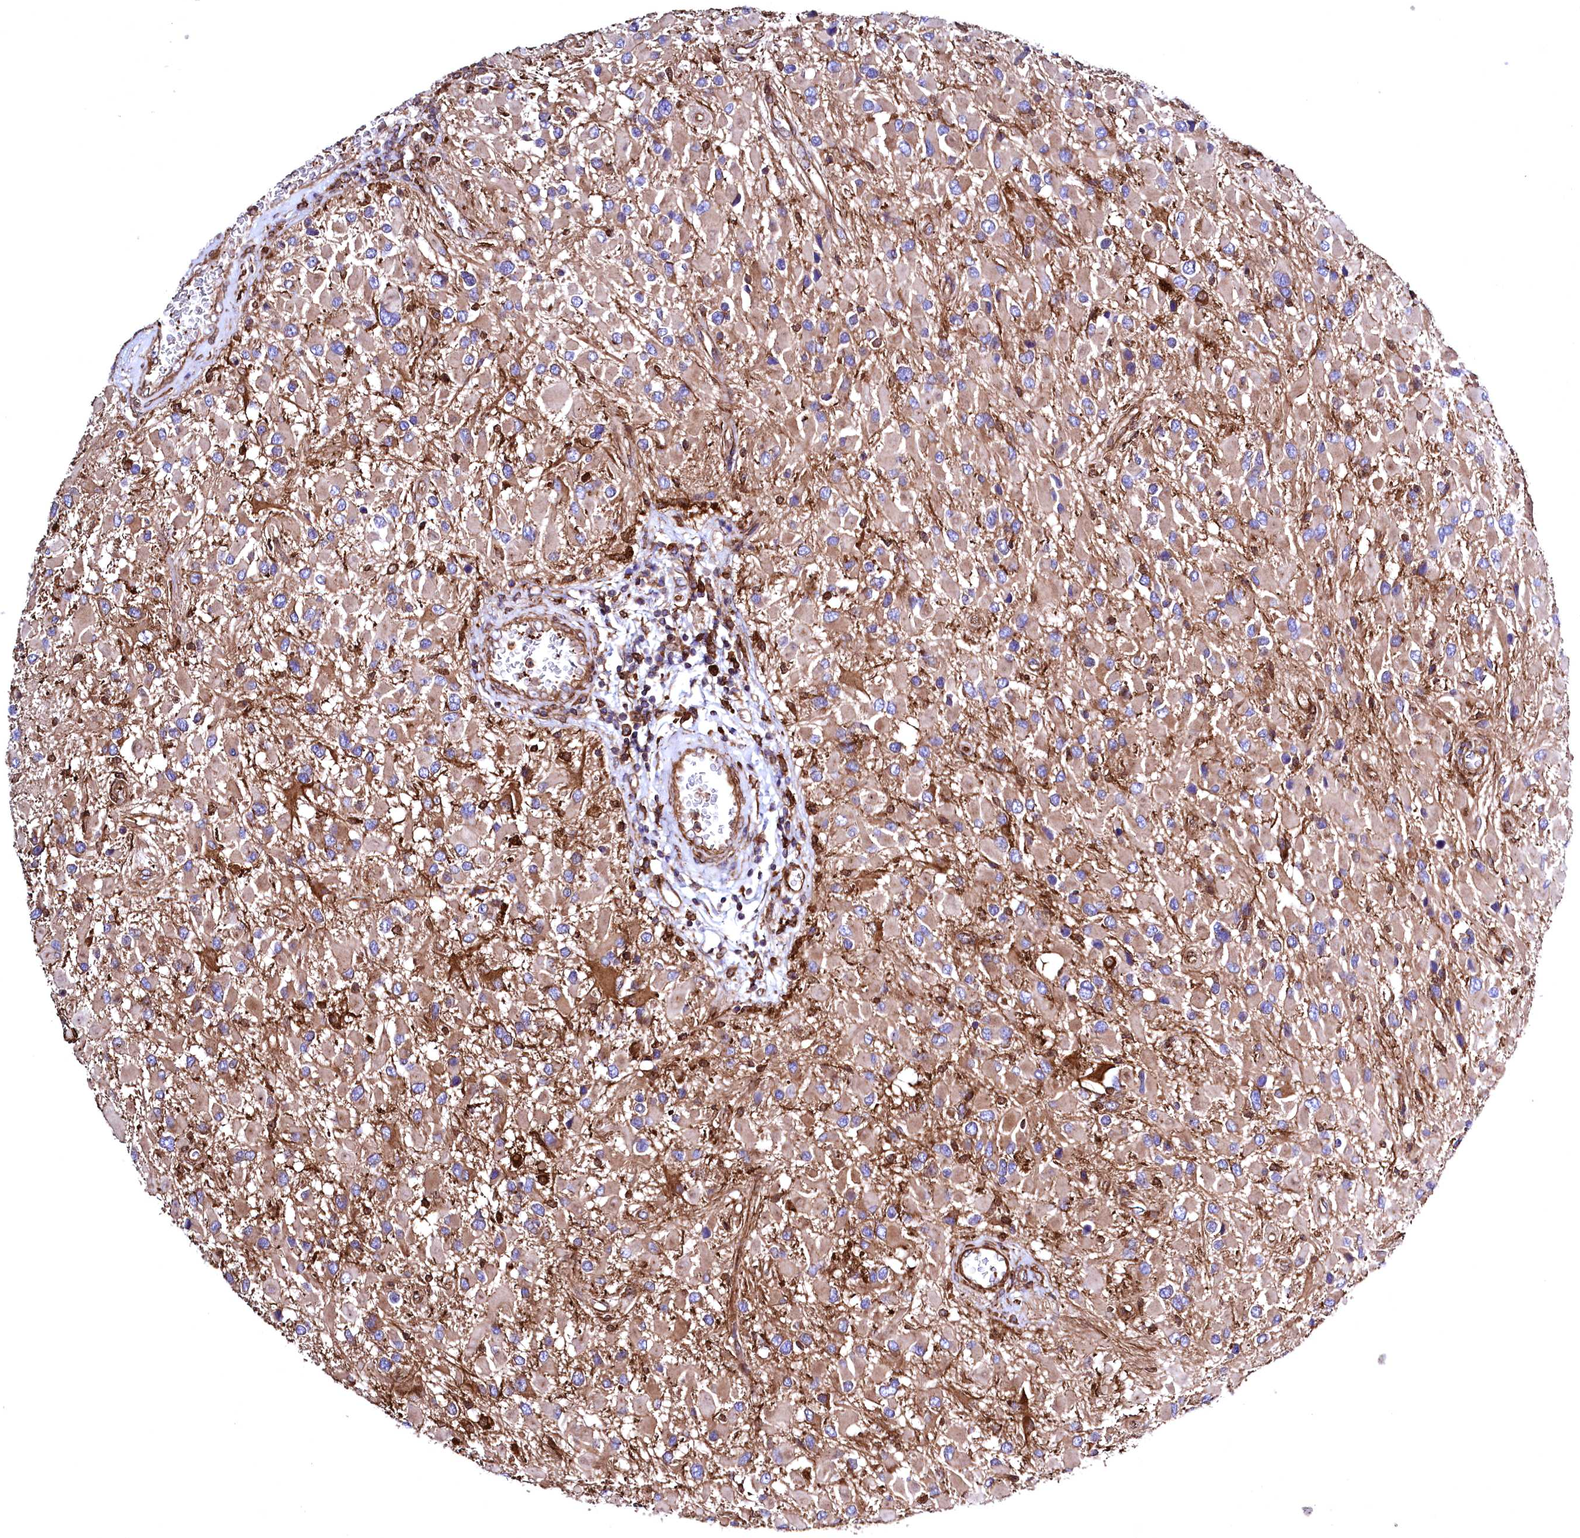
{"staining": {"intensity": "moderate", "quantity": ">75%", "location": "cytoplasmic/membranous"}, "tissue": "glioma", "cell_type": "Tumor cells", "image_type": "cancer", "snomed": [{"axis": "morphology", "description": "Glioma, malignant, High grade"}, {"axis": "topography", "description": "Brain"}], "caption": "Immunohistochemistry (IHC) of human malignant glioma (high-grade) reveals medium levels of moderate cytoplasmic/membranous staining in approximately >75% of tumor cells.", "gene": "STAMBPL1", "patient": {"sex": "male", "age": 53}}